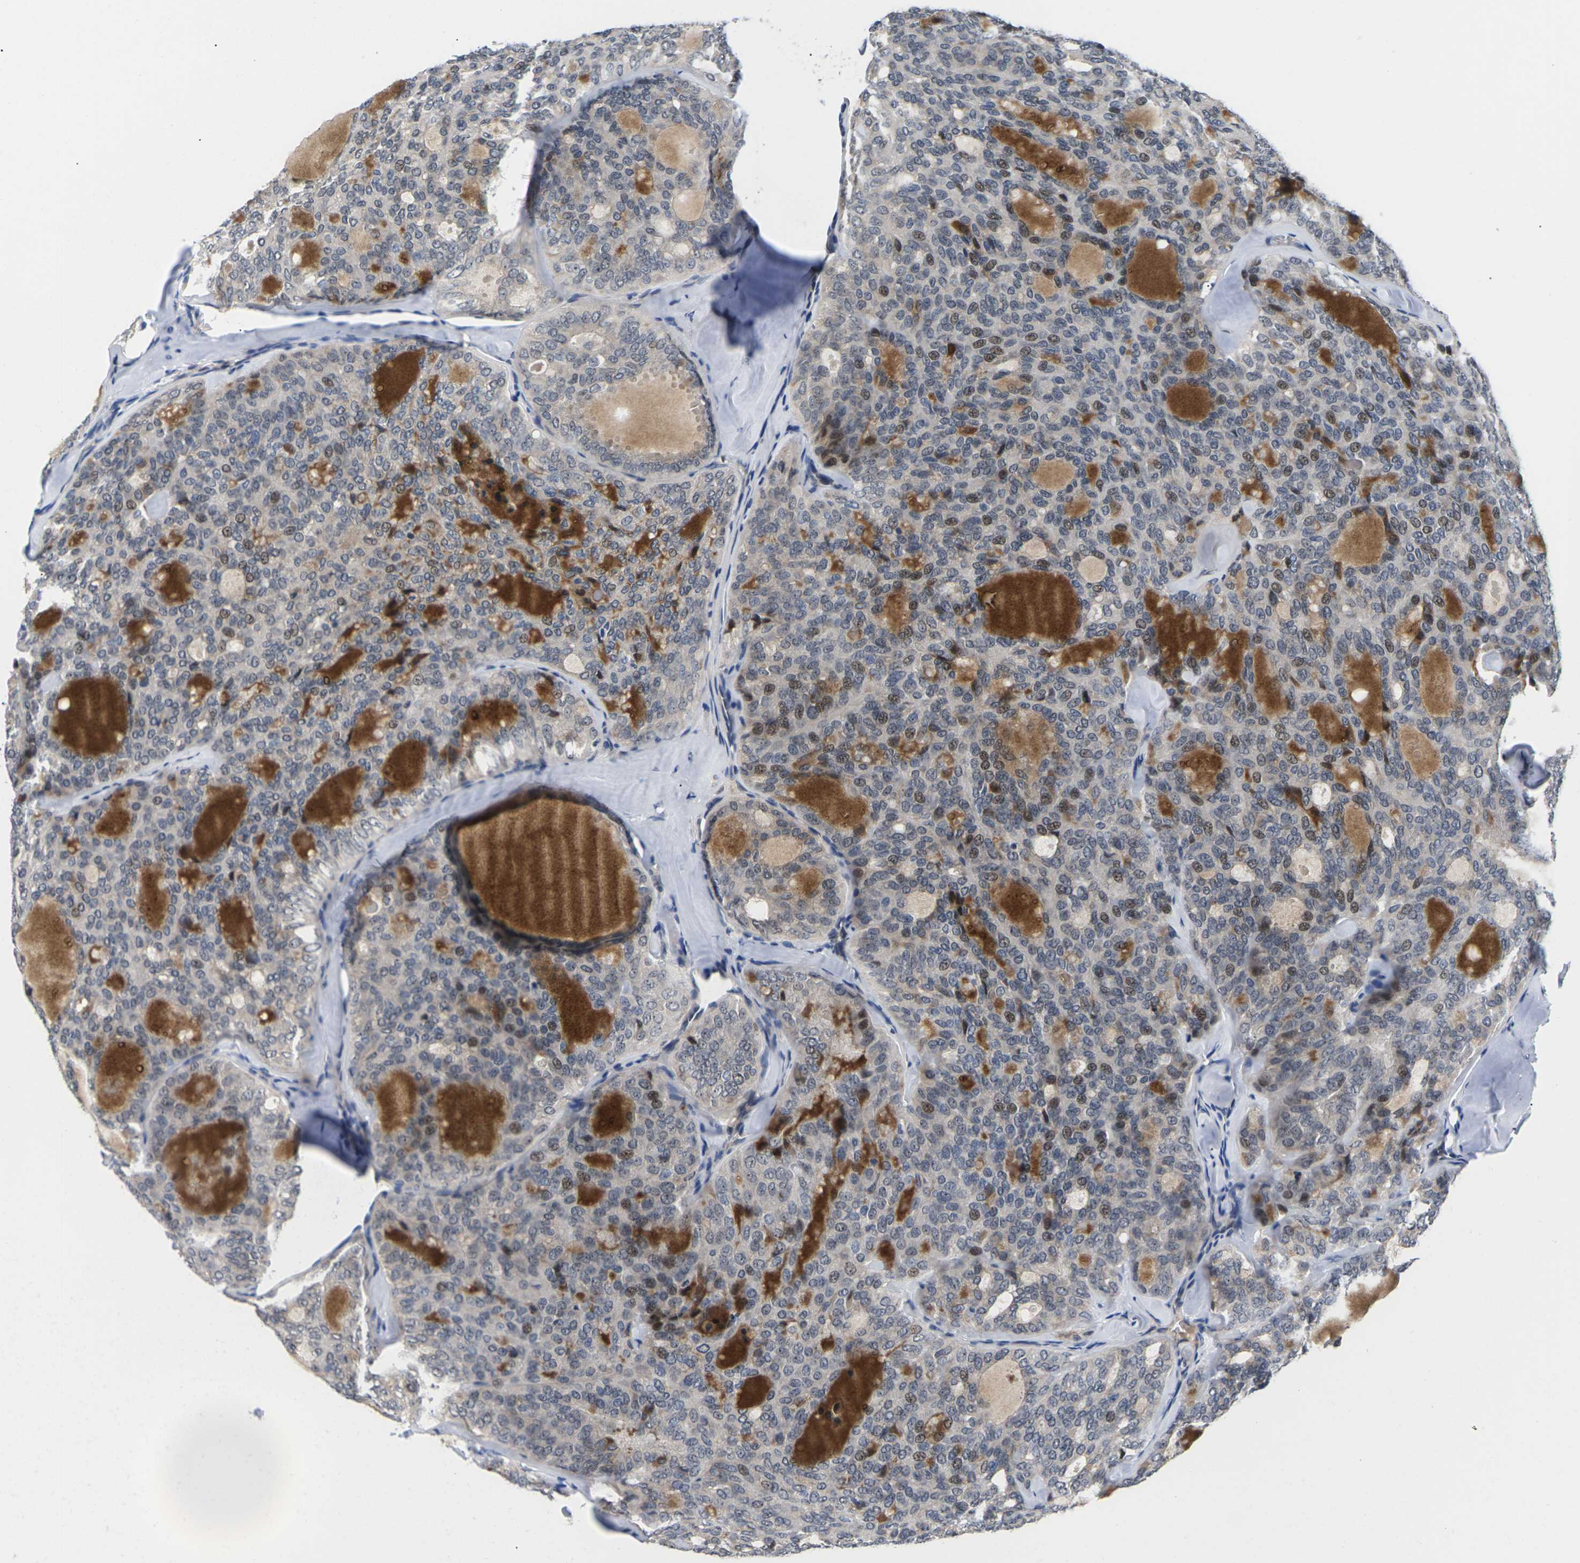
{"staining": {"intensity": "moderate", "quantity": "<25%", "location": "nuclear"}, "tissue": "thyroid cancer", "cell_type": "Tumor cells", "image_type": "cancer", "snomed": [{"axis": "morphology", "description": "Follicular adenoma carcinoma, NOS"}, {"axis": "topography", "description": "Thyroid gland"}], "caption": "A micrograph of human thyroid follicular adenoma carcinoma stained for a protein shows moderate nuclear brown staining in tumor cells.", "gene": "ST6GAL2", "patient": {"sex": "male", "age": 75}}